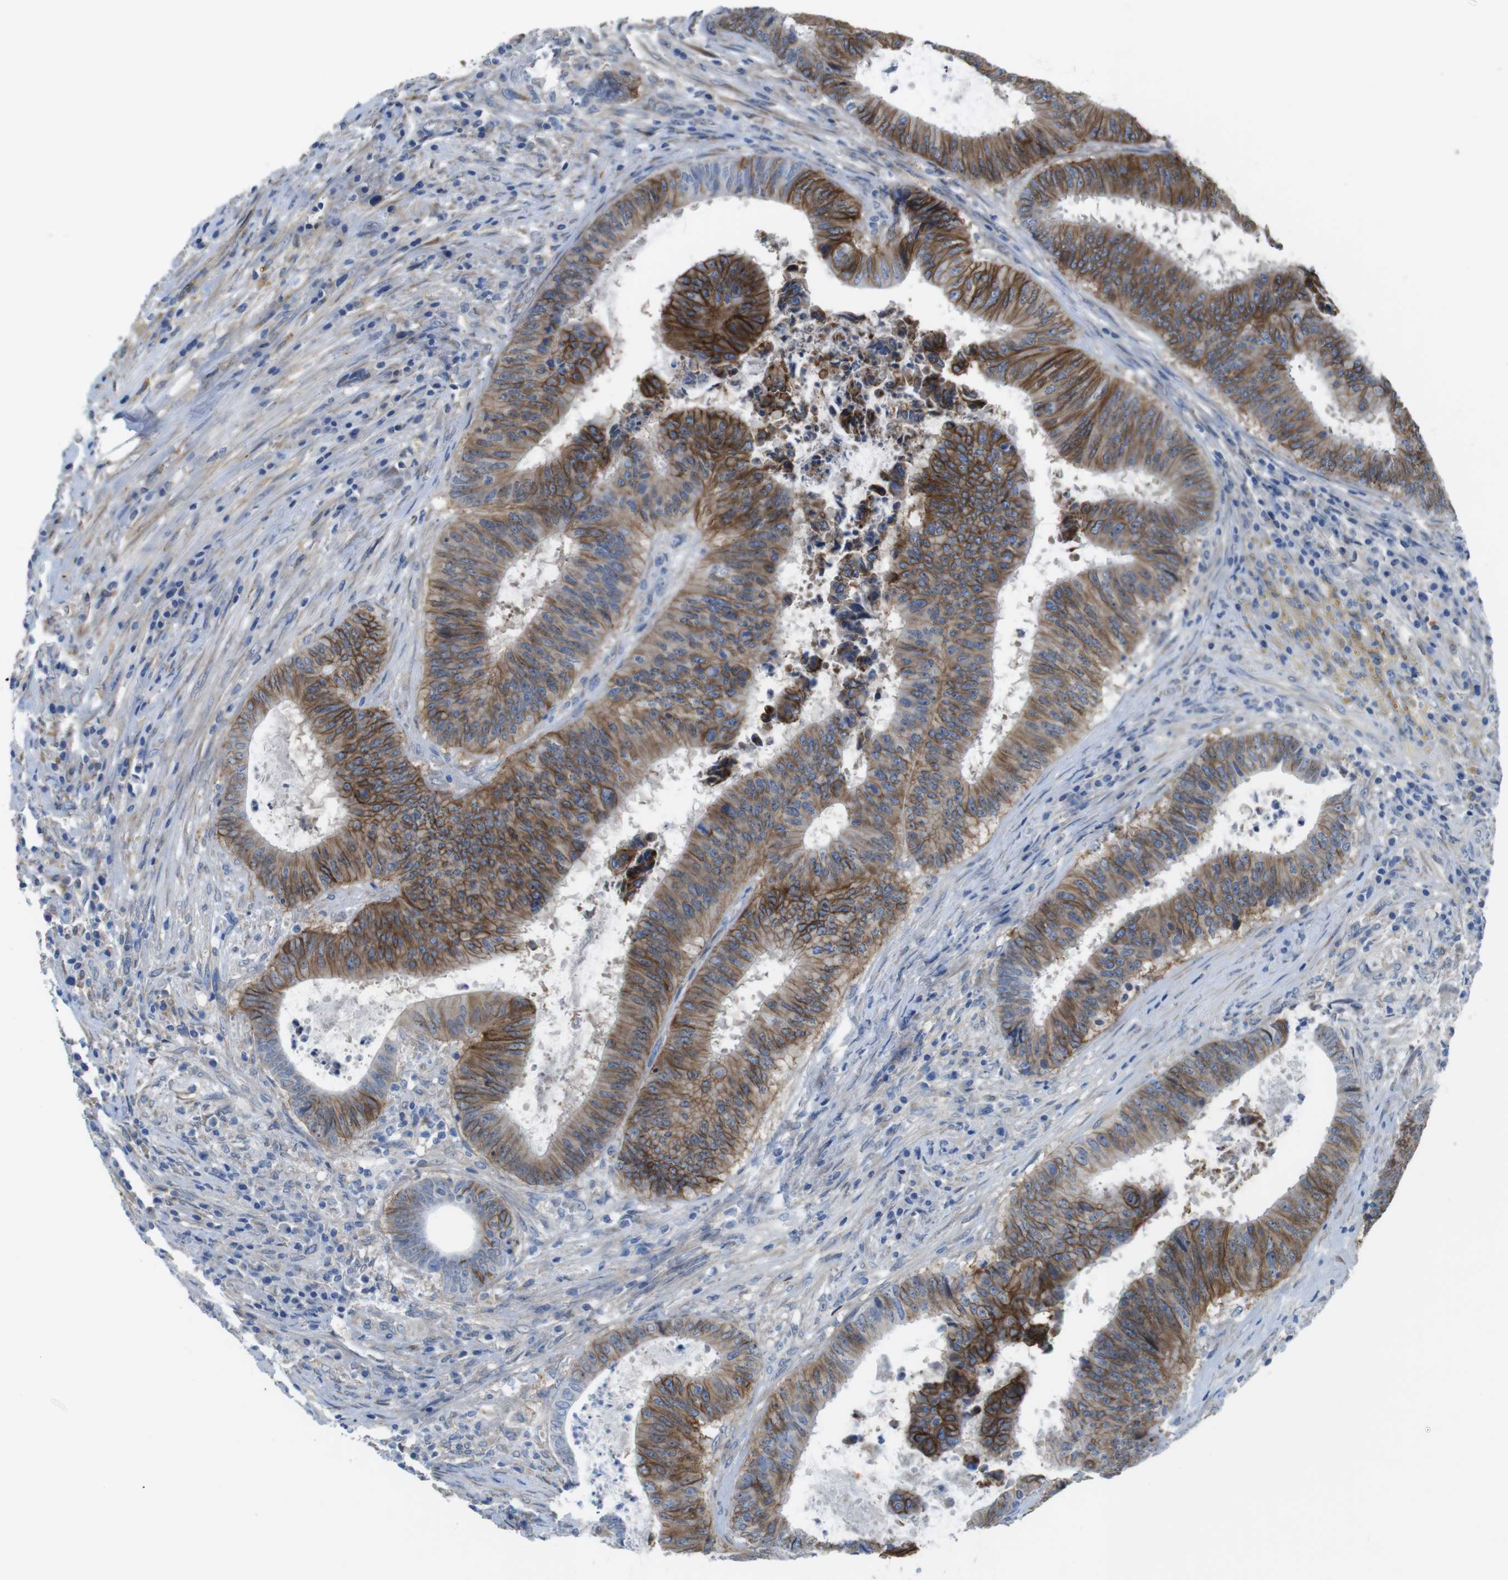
{"staining": {"intensity": "moderate", "quantity": ">75%", "location": "cytoplasmic/membranous"}, "tissue": "colorectal cancer", "cell_type": "Tumor cells", "image_type": "cancer", "snomed": [{"axis": "morphology", "description": "Adenocarcinoma, NOS"}, {"axis": "topography", "description": "Rectum"}], "caption": "A micrograph of human adenocarcinoma (colorectal) stained for a protein exhibits moderate cytoplasmic/membranous brown staining in tumor cells.", "gene": "CDH8", "patient": {"sex": "male", "age": 72}}